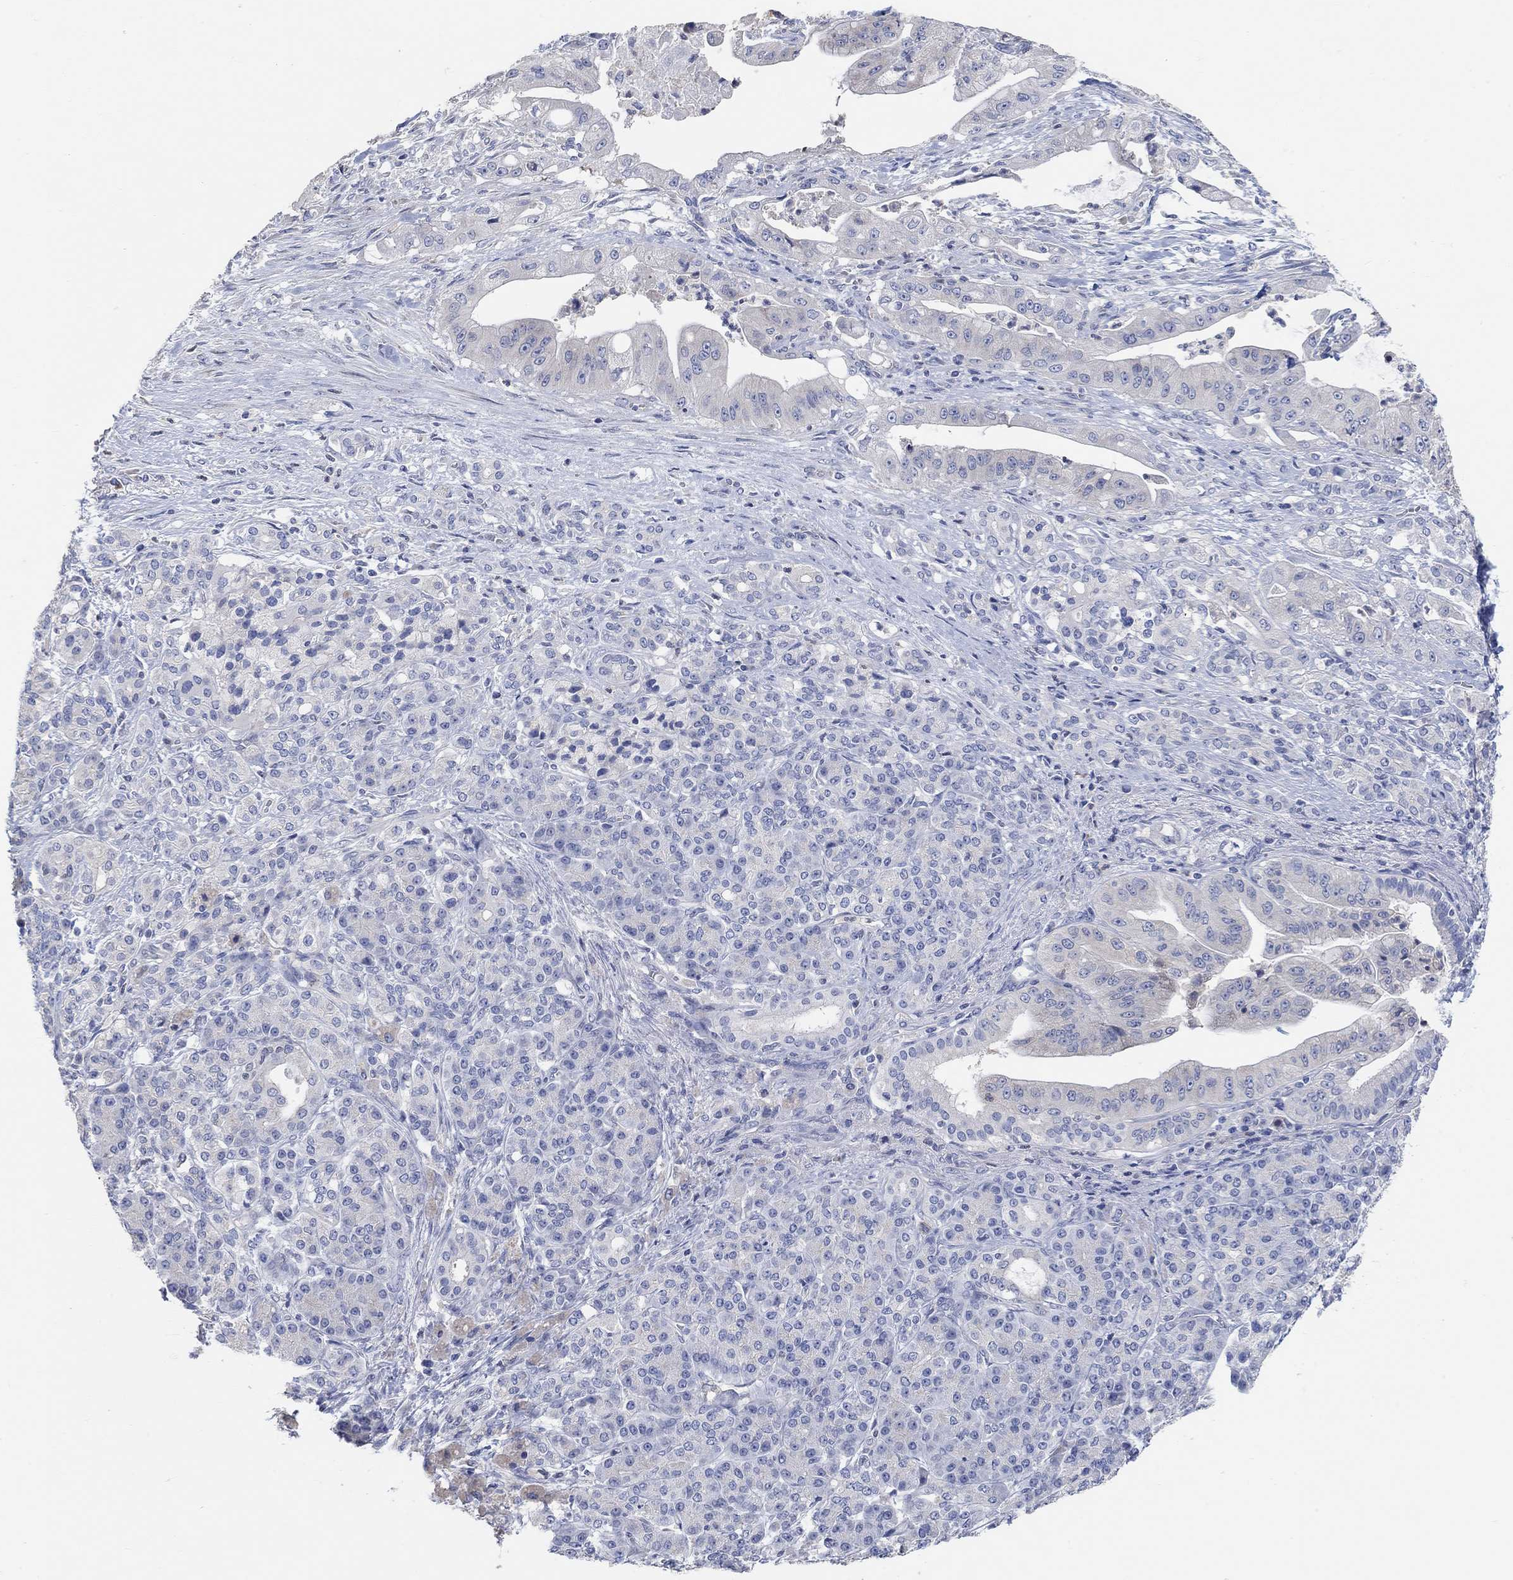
{"staining": {"intensity": "negative", "quantity": "none", "location": "none"}, "tissue": "pancreatic cancer", "cell_type": "Tumor cells", "image_type": "cancer", "snomed": [{"axis": "morphology", "description": "Normal tissue, NOS"}, {"axis": "morphology", "description": "Inflammation, NOS"}, {"axis": "morphology", "description": "Adenocarcinoma, NOS"}, {"axis": "topography", "description": "Pancreas"}], "caption": "Tumor cells are negative for protein expression in human pancreatic adenocarcinoma.", "gene": "NLRP14", "patient": {"sex": "male", "age": 57}}